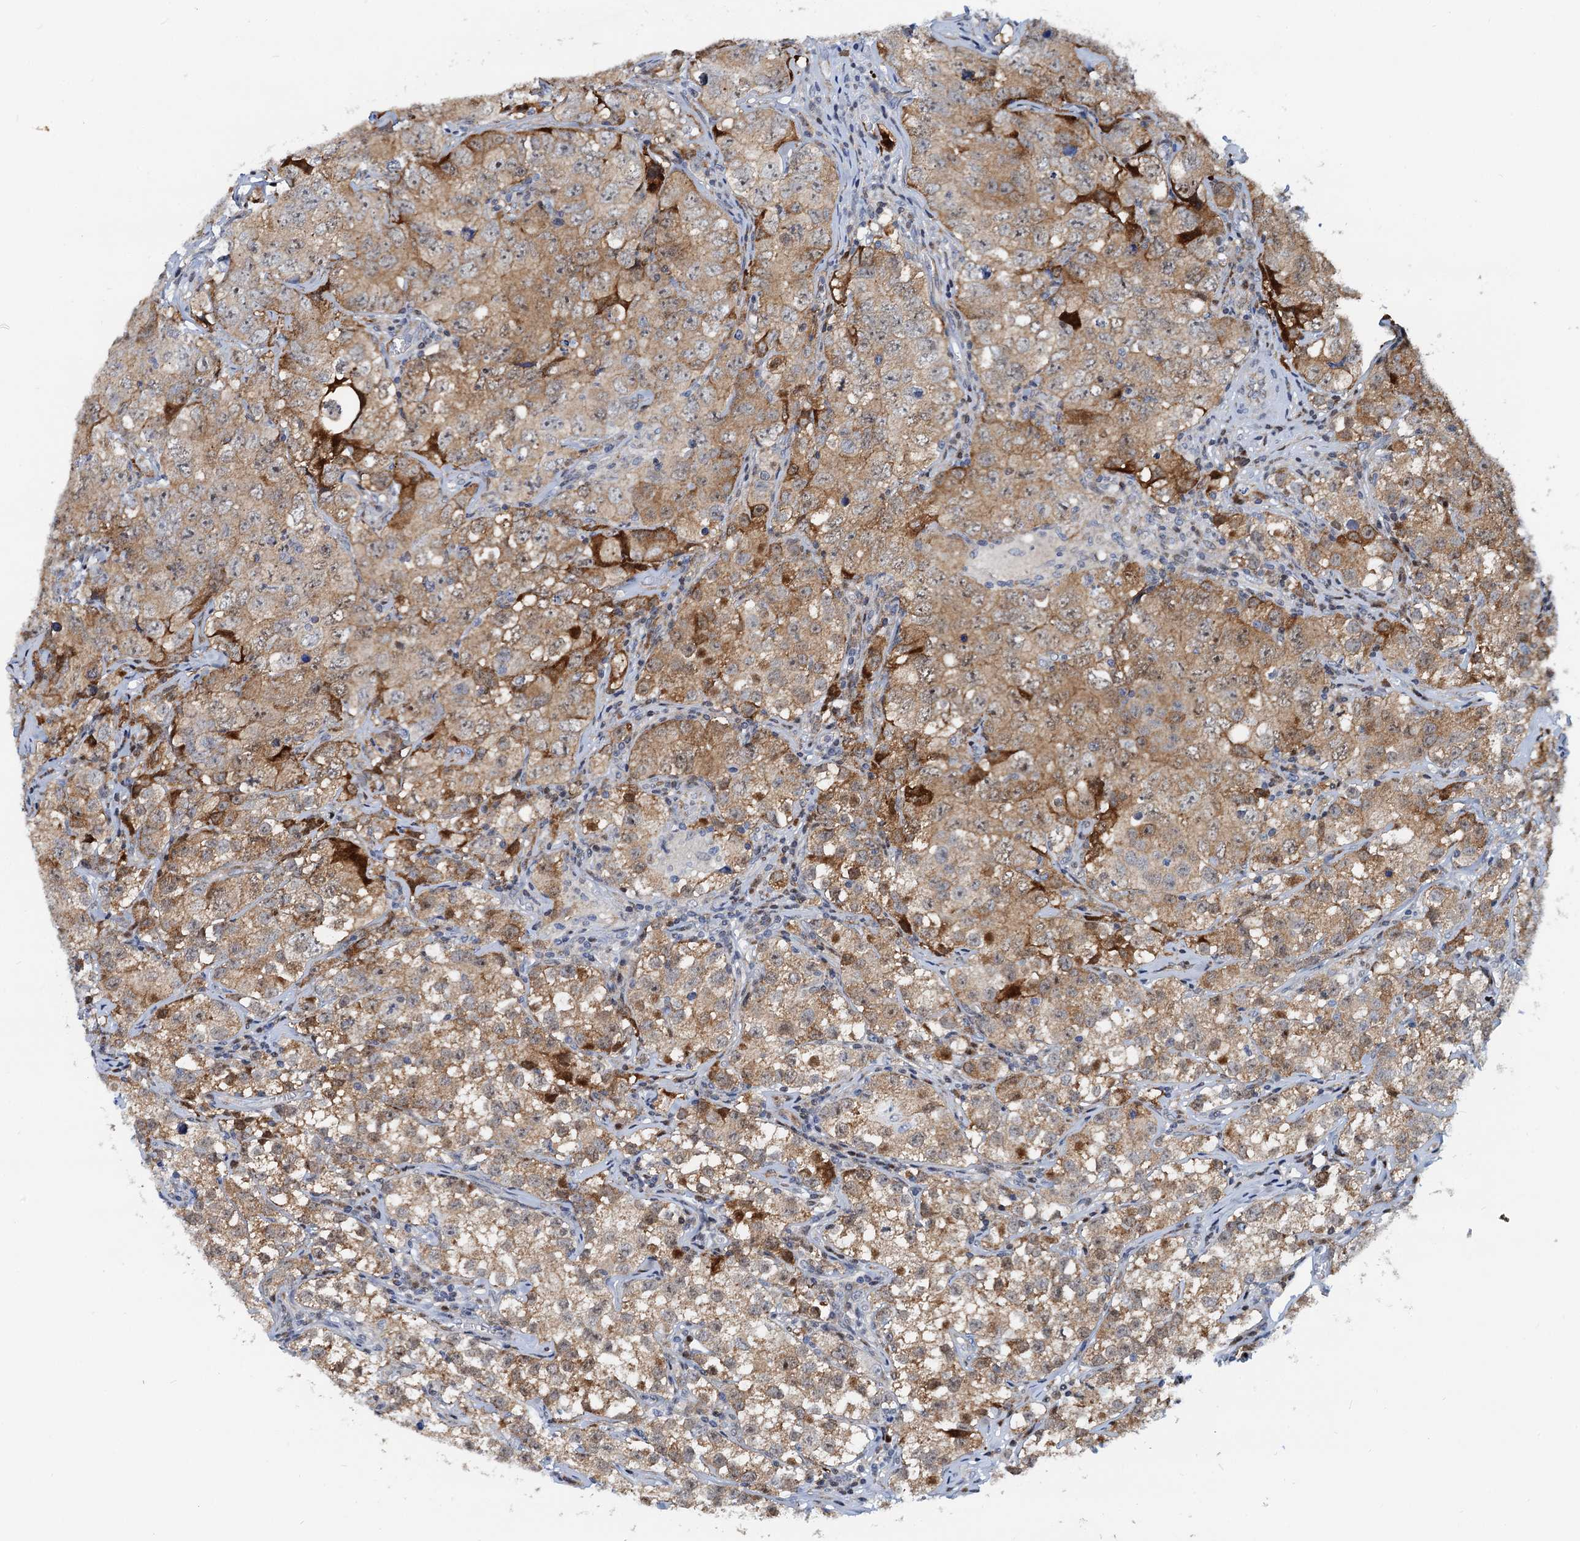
{"staining": {"intensity": "moderate", "quantity": ">75%", "location": "cytoplasmic/membranous"}, "tissue": "testis cancer", "cell_type": "Tumor cells", "image_type": "cancer", "snomed": [{"axis": "morphology", "description": "Seminoma, NOS"}, {"axis": "morphology", "description": "Carcinoma, Embryonal, NOS"}, {"axis": "topography", "description": "Testis"}], "caption": "Immunohistochemical staining of testis cancer reveals medium levels of moderate cytoplasmic/membranous positivity in approximately >75% of tumor cells. The staining was performed using DAB to visualize the protein expression in brown, while the nuclei were stained in blue with hematoxylin (Magnification: 20x).", "gene": "PTGES3", "patient": {"sex": "male", "age": 43}}